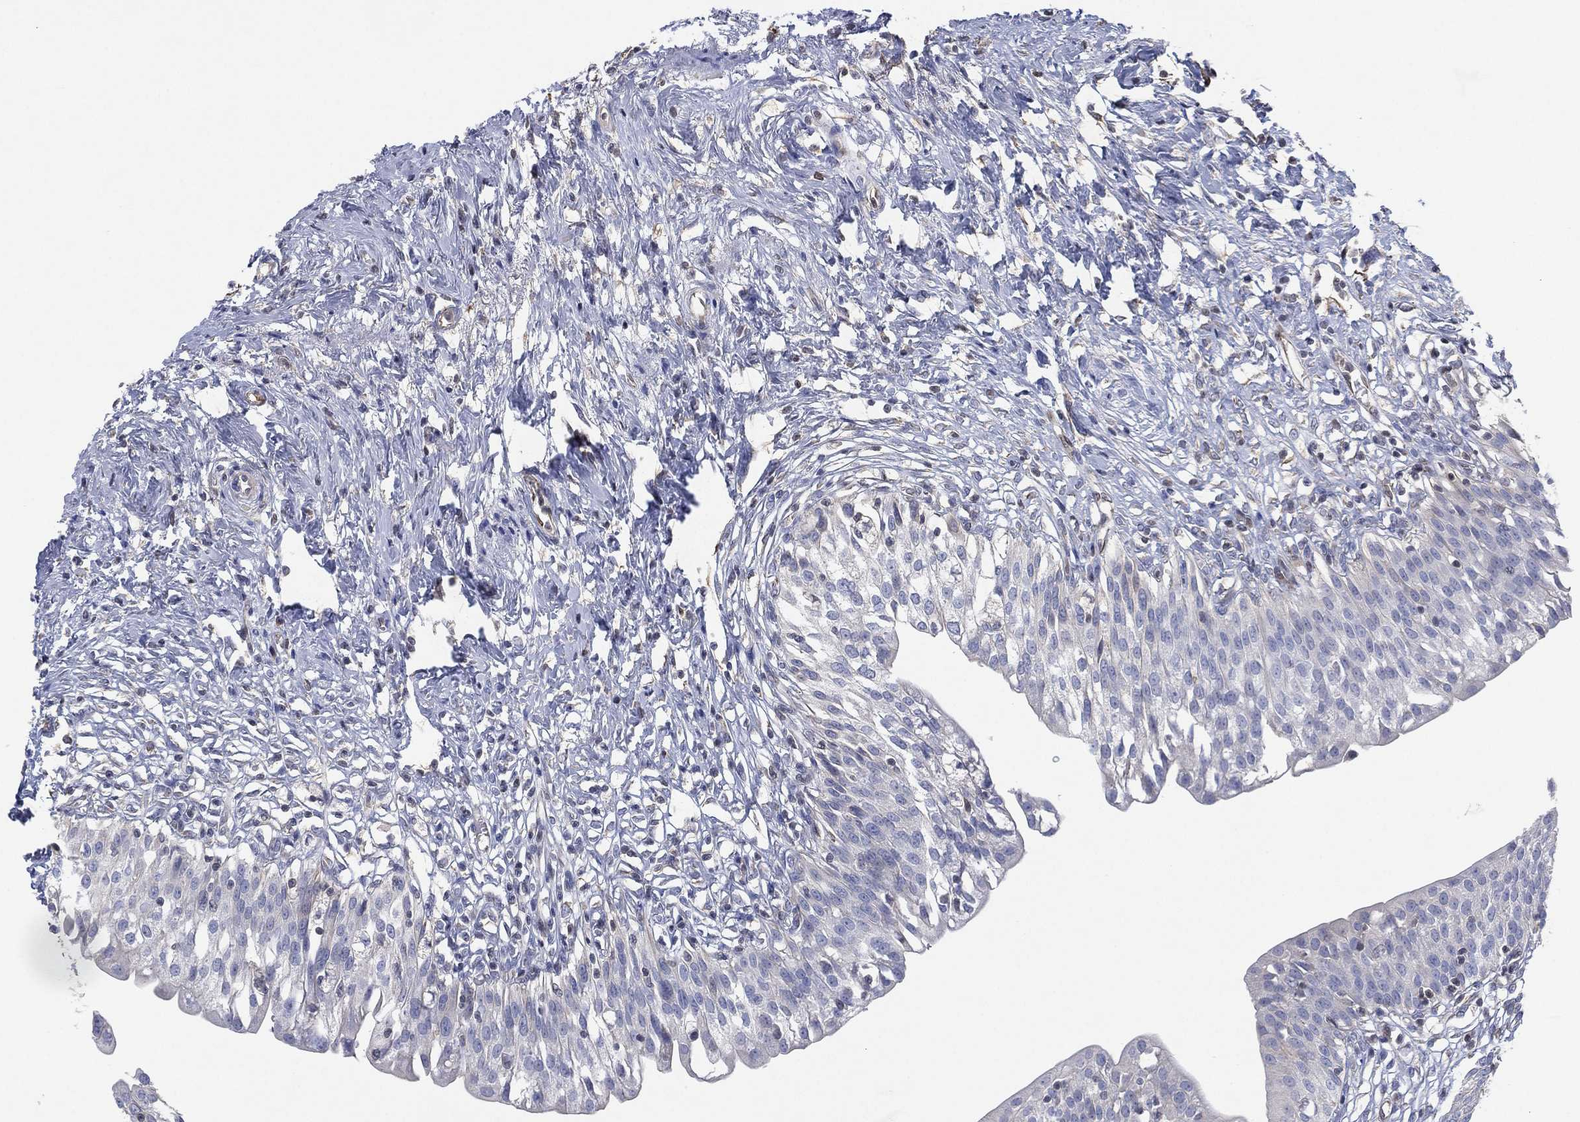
{"staining": {"intensity": "negative", "quantity": "none", "location": "none"}, "tissue": "urinary bladder", "cell_type": "Urothelial cells", "image_type": "normal", "snomed": [{"axis": "morphology", "description": "Normal tissue, NOS"}, {"axis": "topography", "description": "Urinary bladder"}], "caption": "A high-resolution histopathology image shows IHC staining of unremarkable urinary bladder, which reveals no significant staining in urothelial cells.", "gene": "FLI1", "patient": {"sex": "male", "age": 76}}